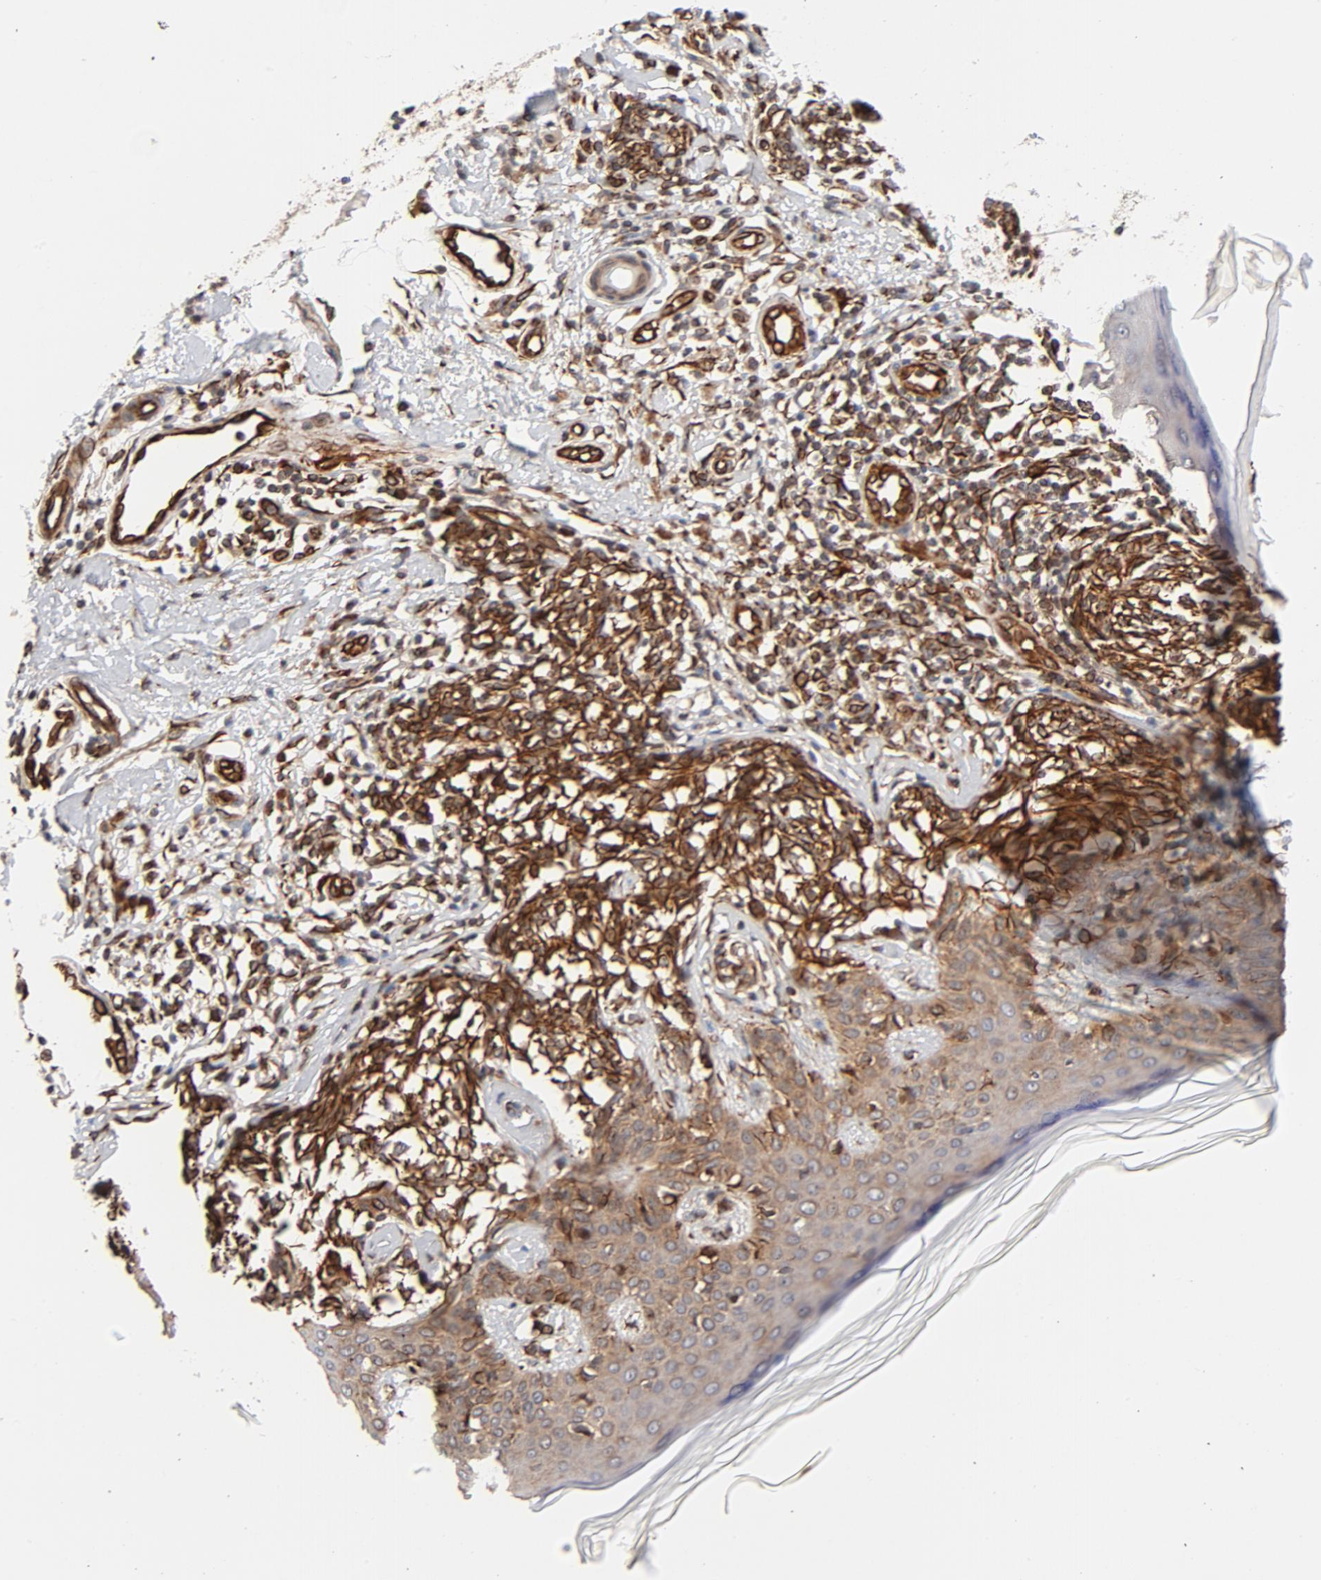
{"staining": {"intensity": "strong", "quantity": ">75%", "location": "cytoplasmic/membranous"}, "tissue": "melanoma", "cell_type": "Tumor cells", "image_type": "cancer", "snomed": [{"axis": "morphology", "description": "Malignant melanoma, NOS"}, {"axis": "topography", "description": "Skin"}], "caption": "The immunohistochemical stain highlights strong cytoplasmic/membranous expression in tumor cells of malignant melanoma tissue. (DAB IHC with brightfield microscopy, high magnification).", "gene": "DNAAF2", "patient": {"sex": "male", "age": 67}}